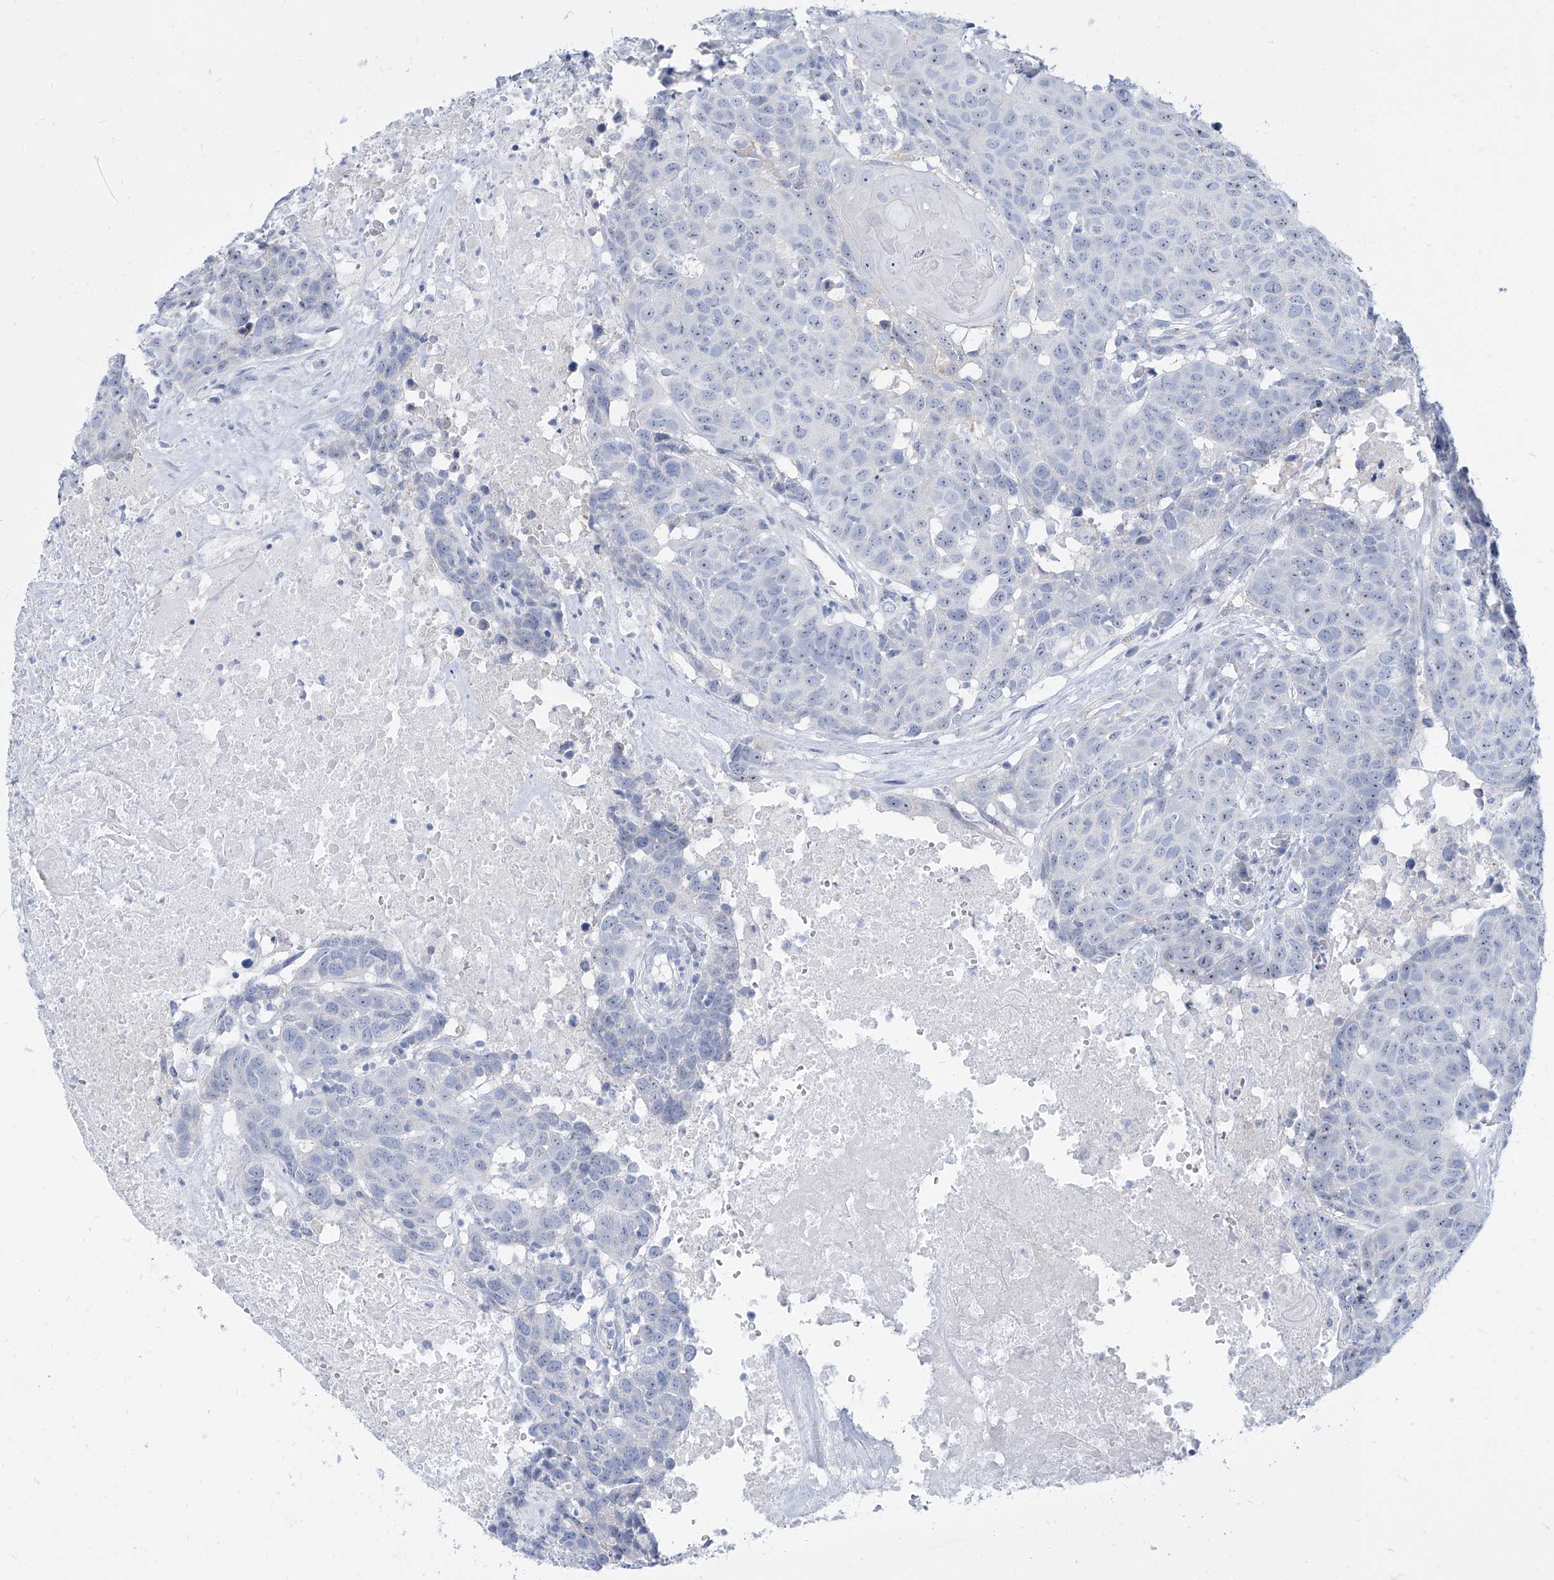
{"staining": {"intensity": "negative", "quantity": "none", "location": "none"}, "tissue": "head and neck cancer", "cell_type": "Tumor cells", "image_type": "cancer", "snomed": [{"axis": "morphology", "description": "Squamous cell carcinoma, NOS"}, {"axis": "topography", "description": "Head-Neck"}], "caption": "Histopathology image shows no significant protein expression in tumor cells of squamous cell carcinoma (head and neck).", "gene": "TXLNB", "patient": {"sex": "male", "age": 66}}